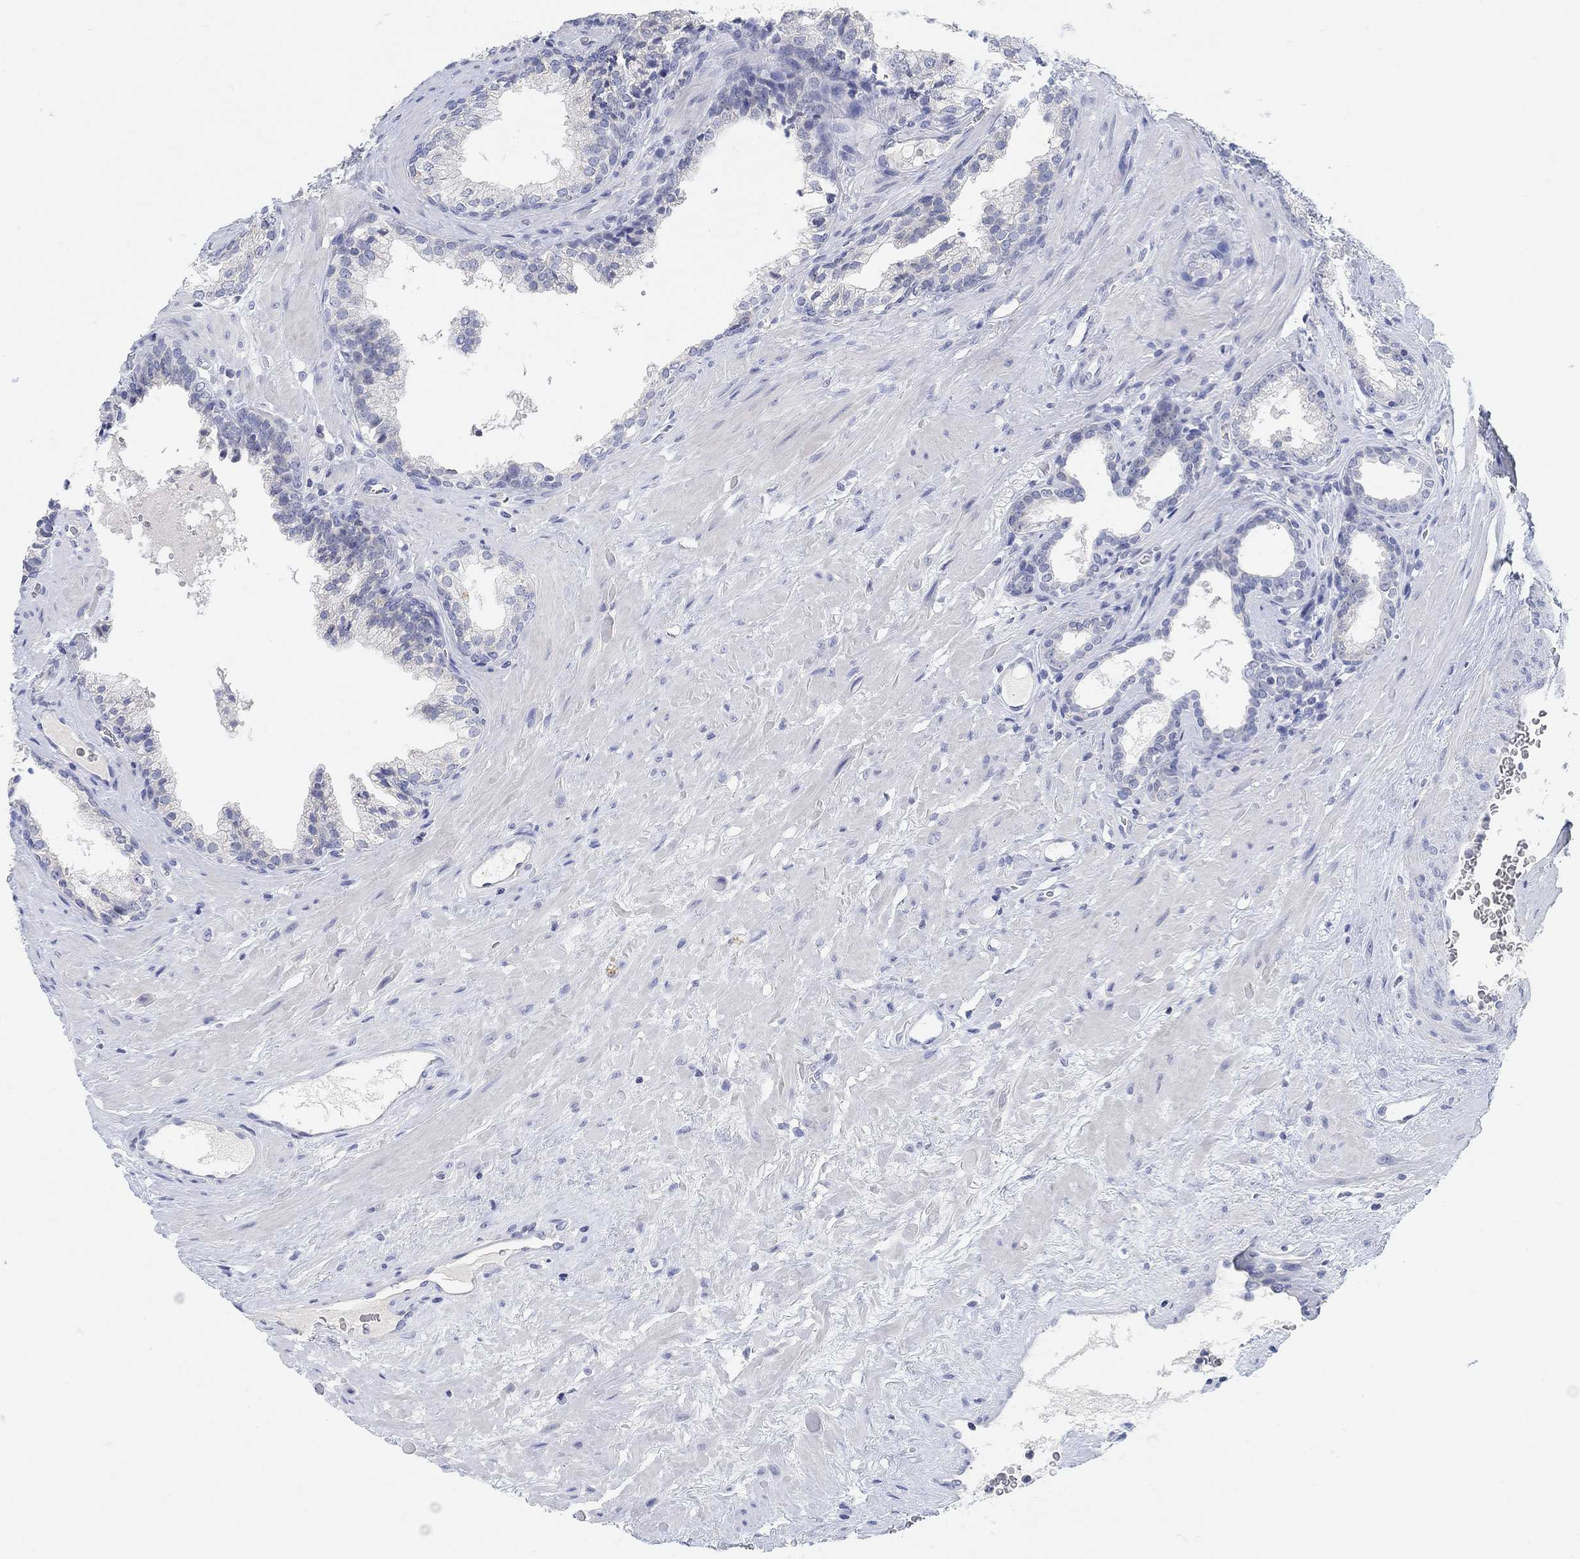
{"staining": {"intensity": "negative", "quantity": "none", "location": "none"}, "tissue": "prostate cancer", "cell_type": "Tumor cells", "image_type": "cancer", "snomed": [{"axis": "morphology", "description": "Adenocarcinoma, NOS"}, {"axis": "topography", "description": "Prostate"}], "caption": "There is no significant staining in tumor cells of prostate cancer. (DAB (3,3'-diaminobenzidine) IHC visualized using brightfield microscopy, high magnification).", "gene": "ATP6V1E2", "patient": {"sex": "male", "age": 66}}